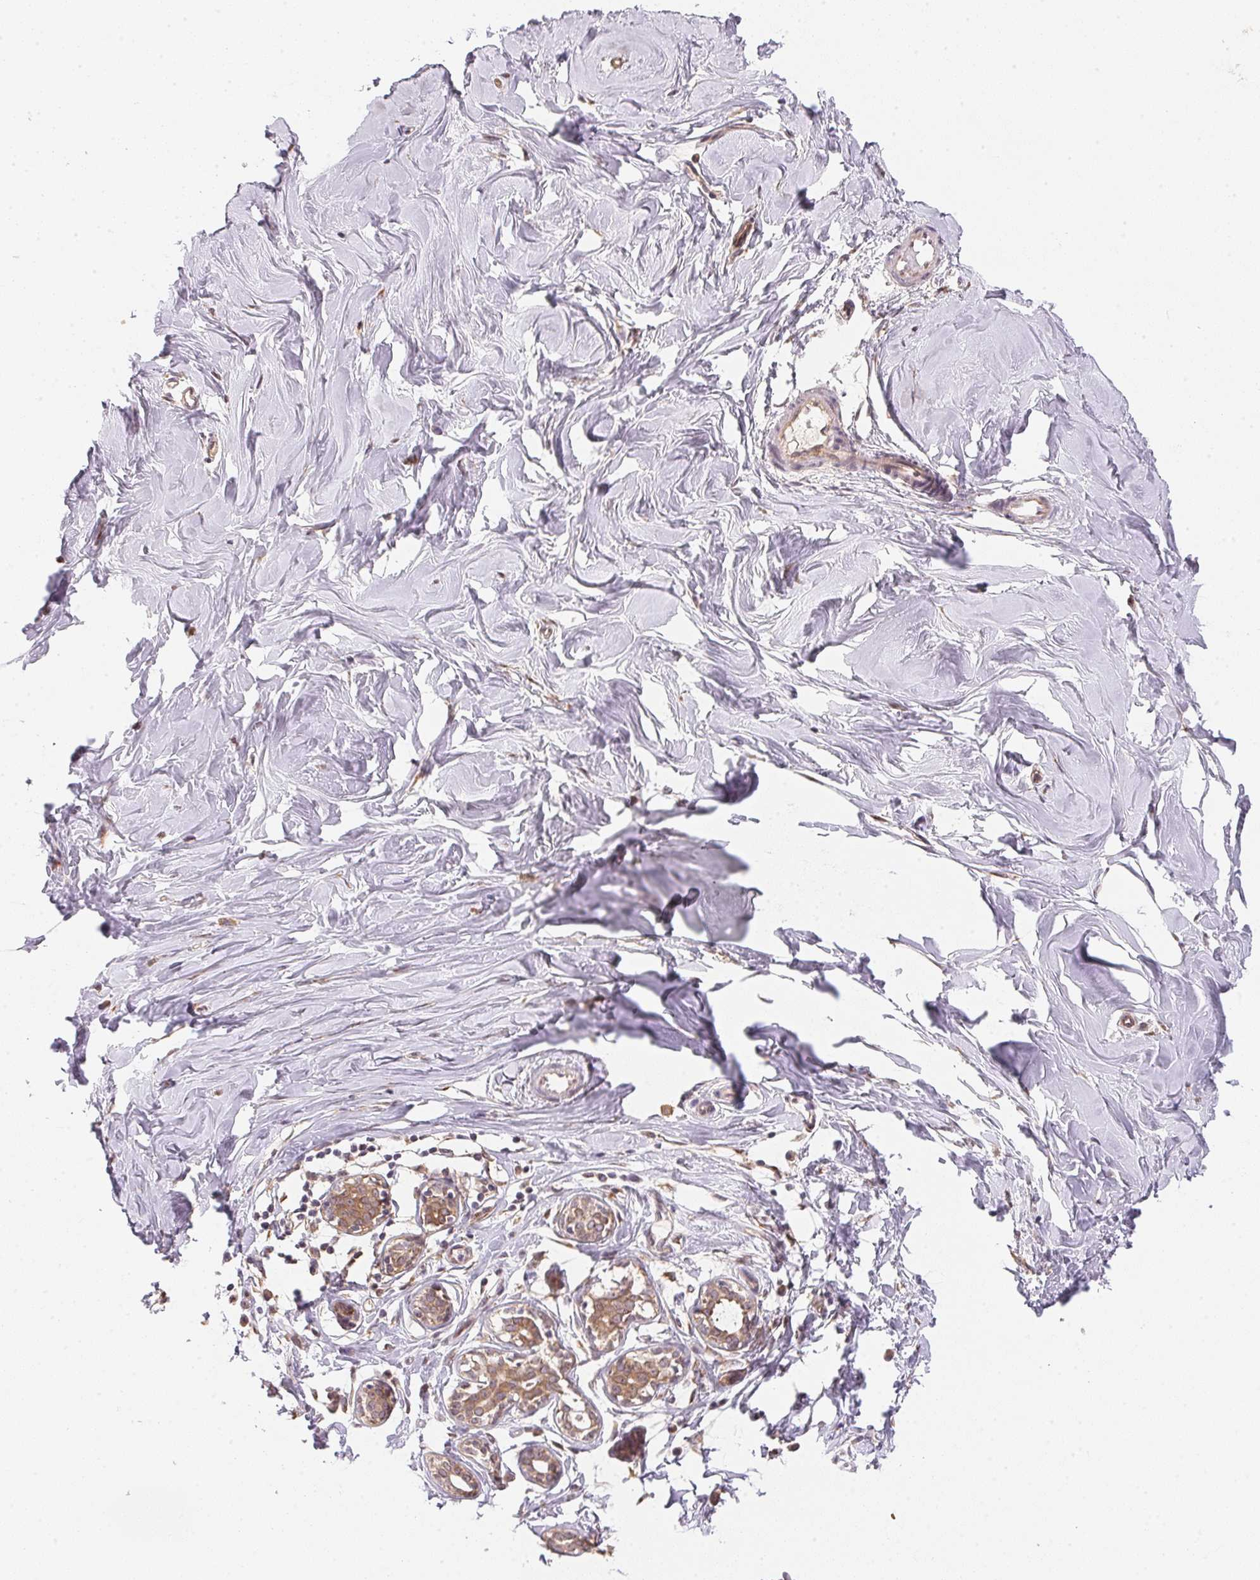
{"staining": {"intensity": "moderate", "quantity": ">75%", "location": "cytoplasmic/membranous"}, "tissue": "breast", "cell_type": "Adipocytes", "image_type": "normal", "snomed": [{"axis": "morphology", "description": "Normal tissue, NOS"}, {"axis": "topography", "description": "Breast"}], "caption": "Protein analysis of normal breast displays moderate cytoplasmic/membranous expression in approximately >75% of adipocytes.", "gene": "EI24", "patient": {"sex": "female", "age": 27}}